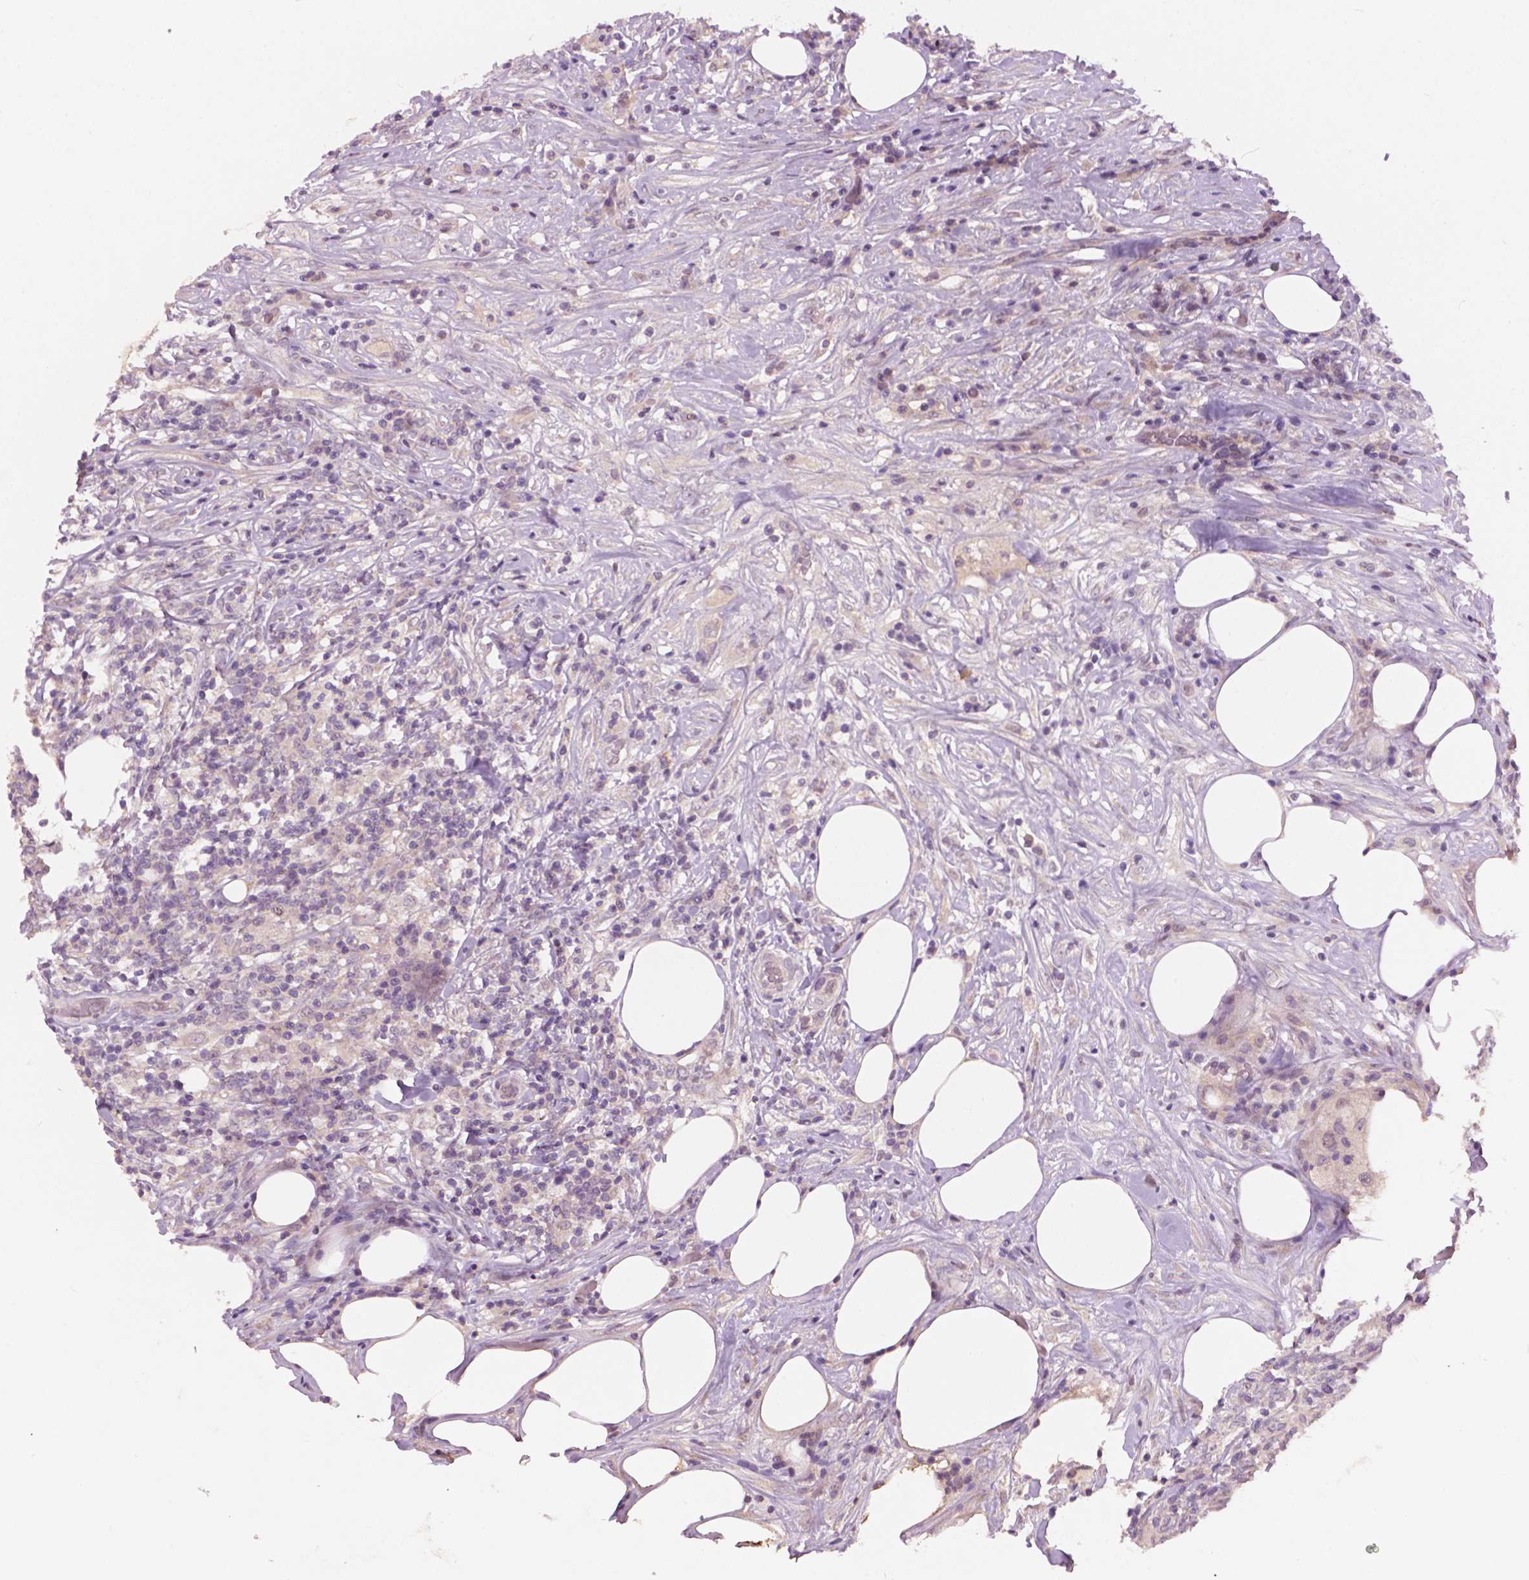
{"staining": {"intensity": "negative", "quantity": "none", "location": "none"}, "tissue": "lymphoma", "cell_type": "Tumor cells", "image_type": "cancer", "snomed": [{"axis": "morphology", "description": "Malignant lymphoma, non-Hodgkin's type, High grade"}, {"axis": "topography", "description": "Lymph node"}], "caption": "This is an immunohistochemistry (IHC) micrograph of high-grade malignant lymphoma, non-Hodgkin's type. There is no positivity in tumor cells.", "gene": "KRT17", "patient": {"sex": "female", "age": 84}}